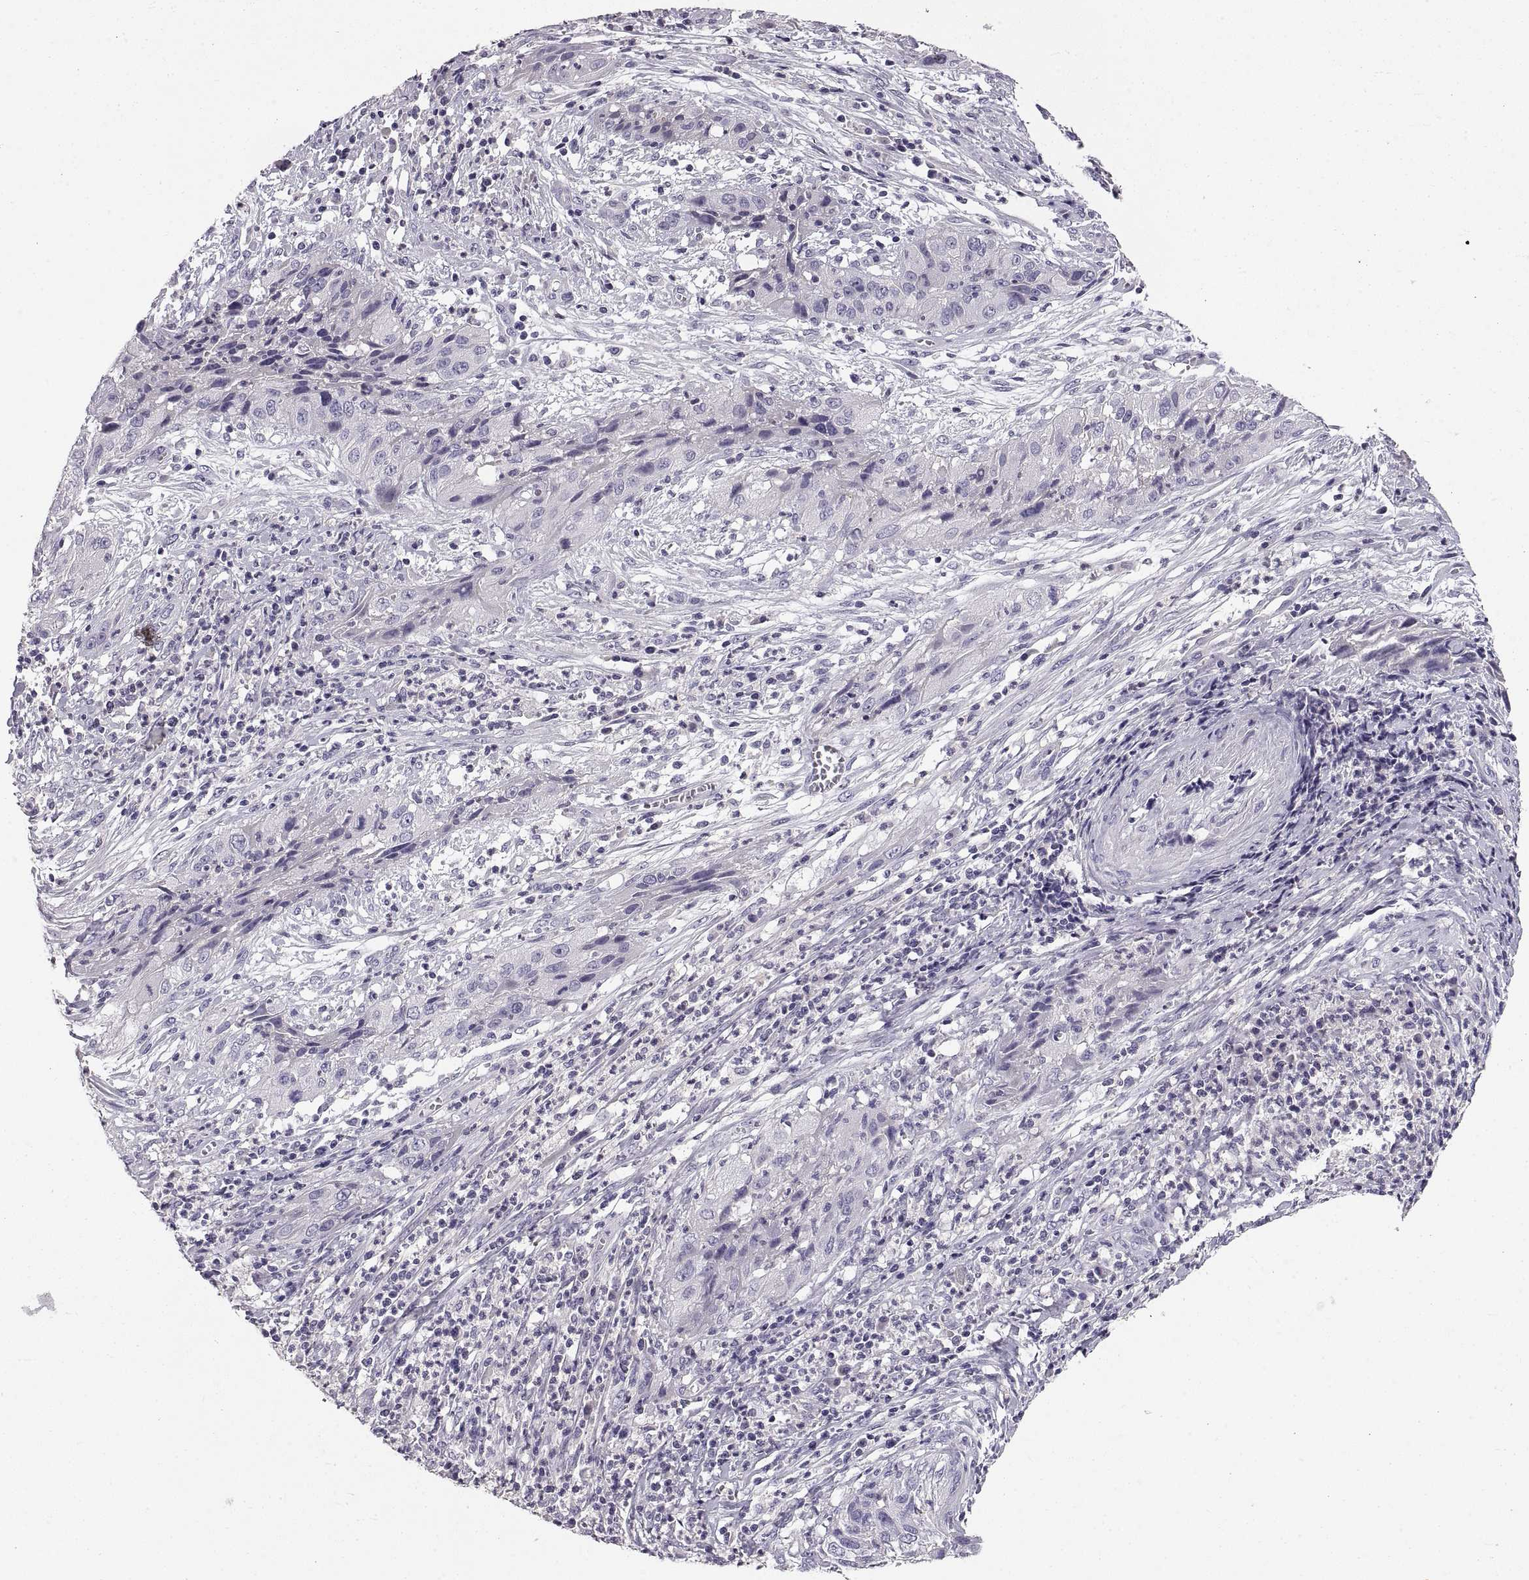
{"staining": {"intensity": "negative", "quantity": "none", "location": "none"}, "tissue": "cervical cancer", "cell_type": "Tumor cells", "image_type": "cancer", "snomed": [{"axis": "morphology", "description": "Squamous cell carcinoma, NOS"}, {"axis": "topography", "description": "Cervix"}], "caption": "Immunohistochemistry micrograph of human cervical cancer stained for a protein (brown), which exhibits no positivity in tumor cells.", "gene": "ADAM32", "patient": {"sex": "female", "age": 32}}